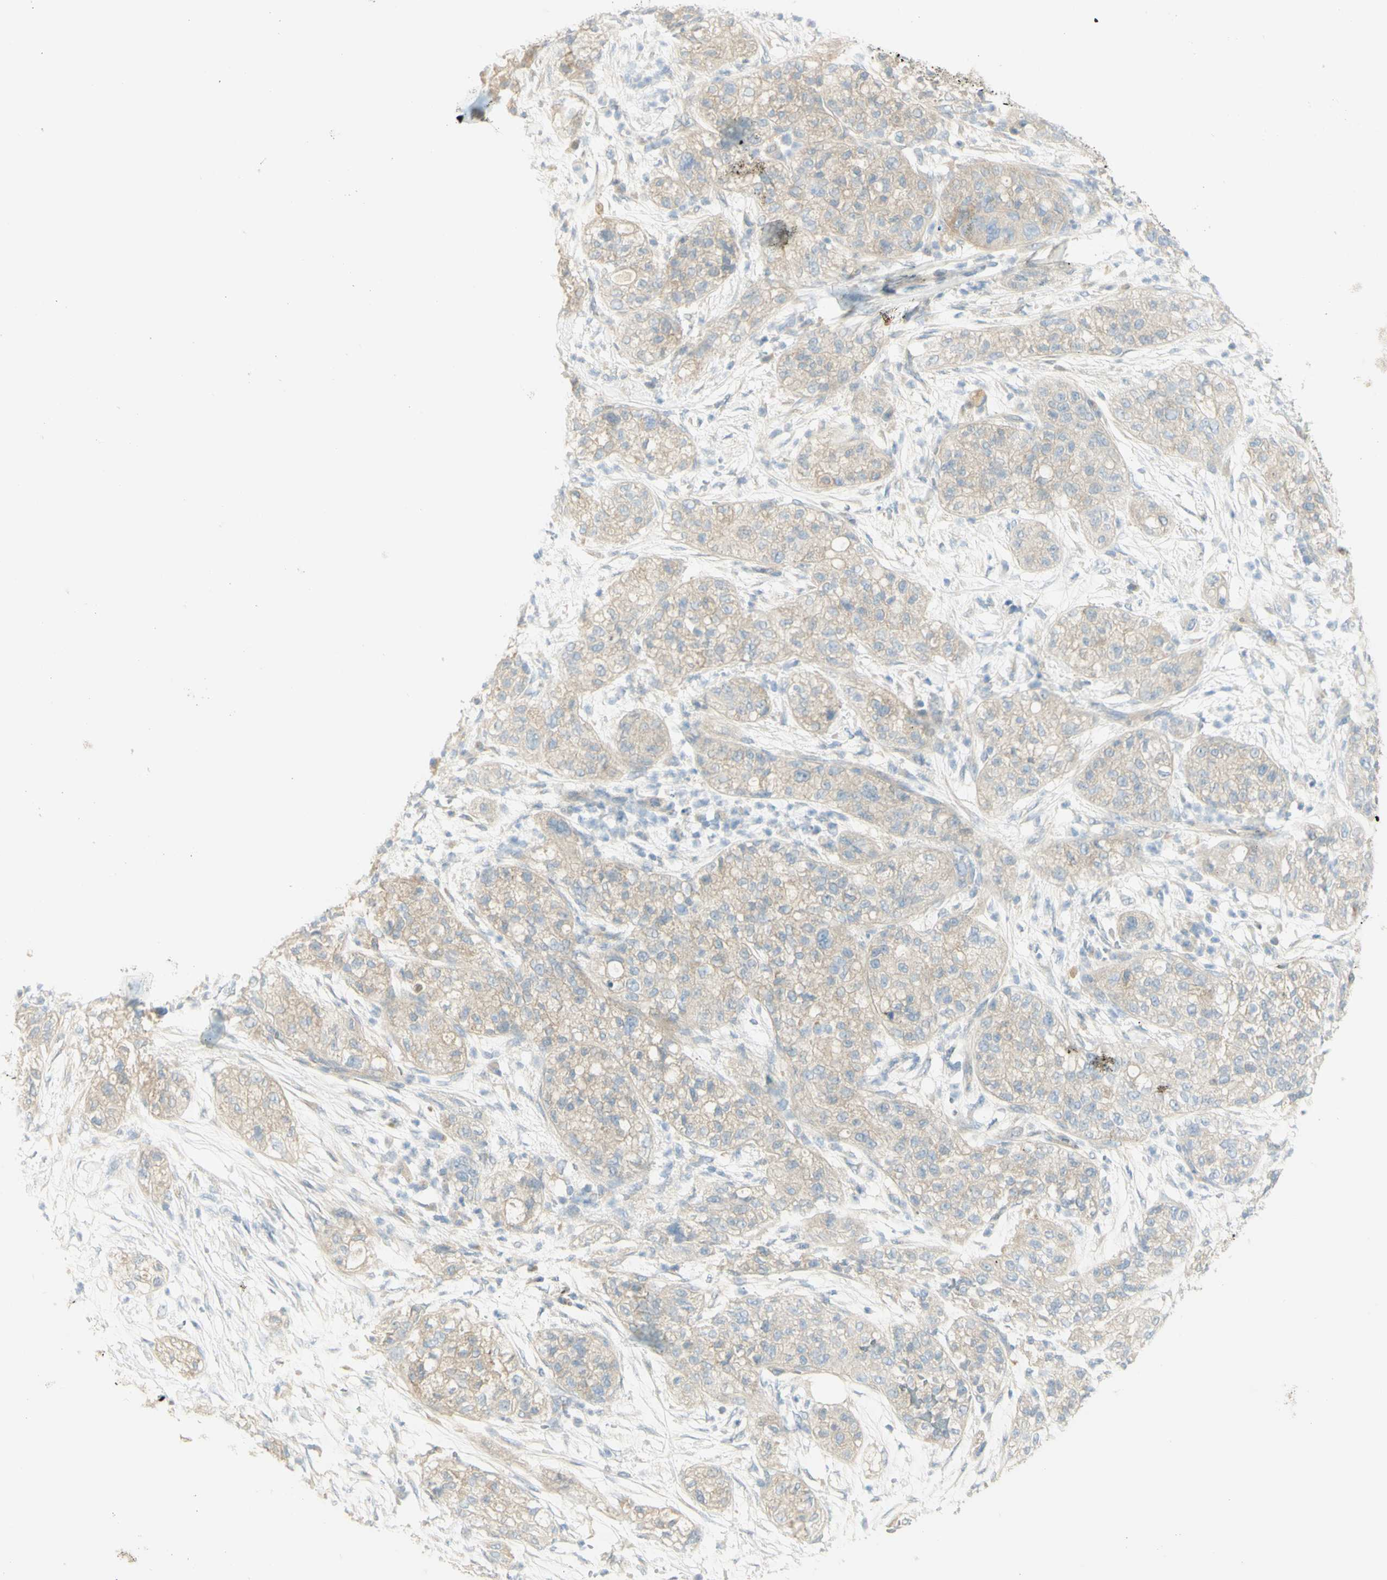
{"staining": {"intensity": "weak", "quantity": ">75%", "location": "cytoplasmic/membranous"}, "tissue": "pancreatic cancer", "cell_type": "Tumor cells", "image_type": "cancer", "snomed": [{"axis": "morphology", "description": "Adenocarcinoma, NOS"}, {"axis": "topography", "description": "Pancreas"}], "caption": "An image of human pancreatic cancer (adenocarcinoma) stained for a protein exhibits weak cytoplasmic/membranous brown staining in tumor cells.", "gene": "GCNT3", "patient": {"sex": "female", "age": 78}}